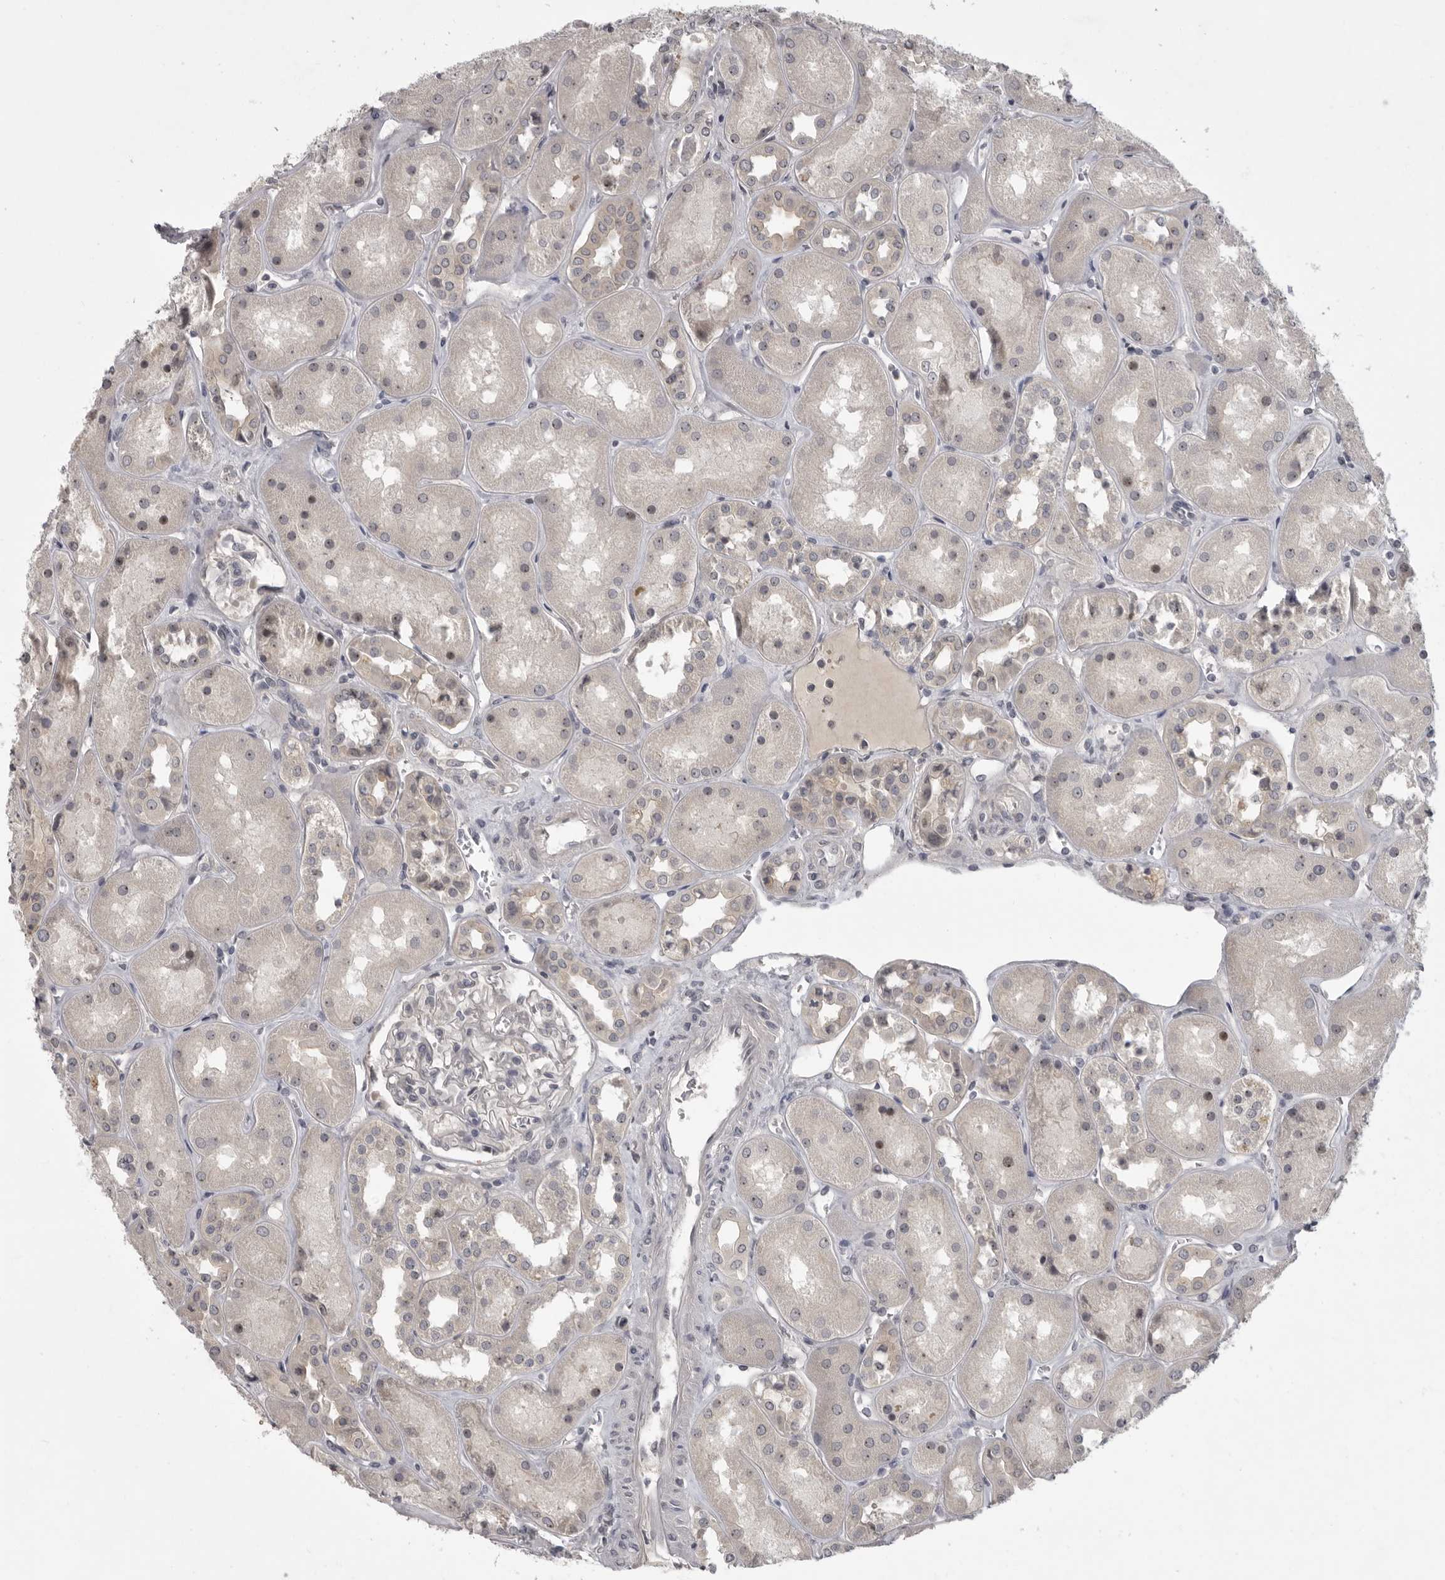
{"staining": {"intensity": "negative", "quantity": "none", "location": "none"}, "tissue": "kidney", "cell_type": "Cells in glomeruli", "image_type": "normal", "snomed": [{"axis": "morphology", "description": "Normal tissue, NOS"}, {"axis": "topography", "description": "Kidney"}], "caption": "Kidney was stained to show a protein in brown. There is no significant positivity in cells in glomeruli. Brightfield microscopy of immunohistochemistry (IHC) stained with DAB (3,3'-diaminobenzidine) (brown) and hematoxylin (blue), captured at high magnification.", "gene": "MRTO4", "patient": {"sex": "male", "age": 70}}